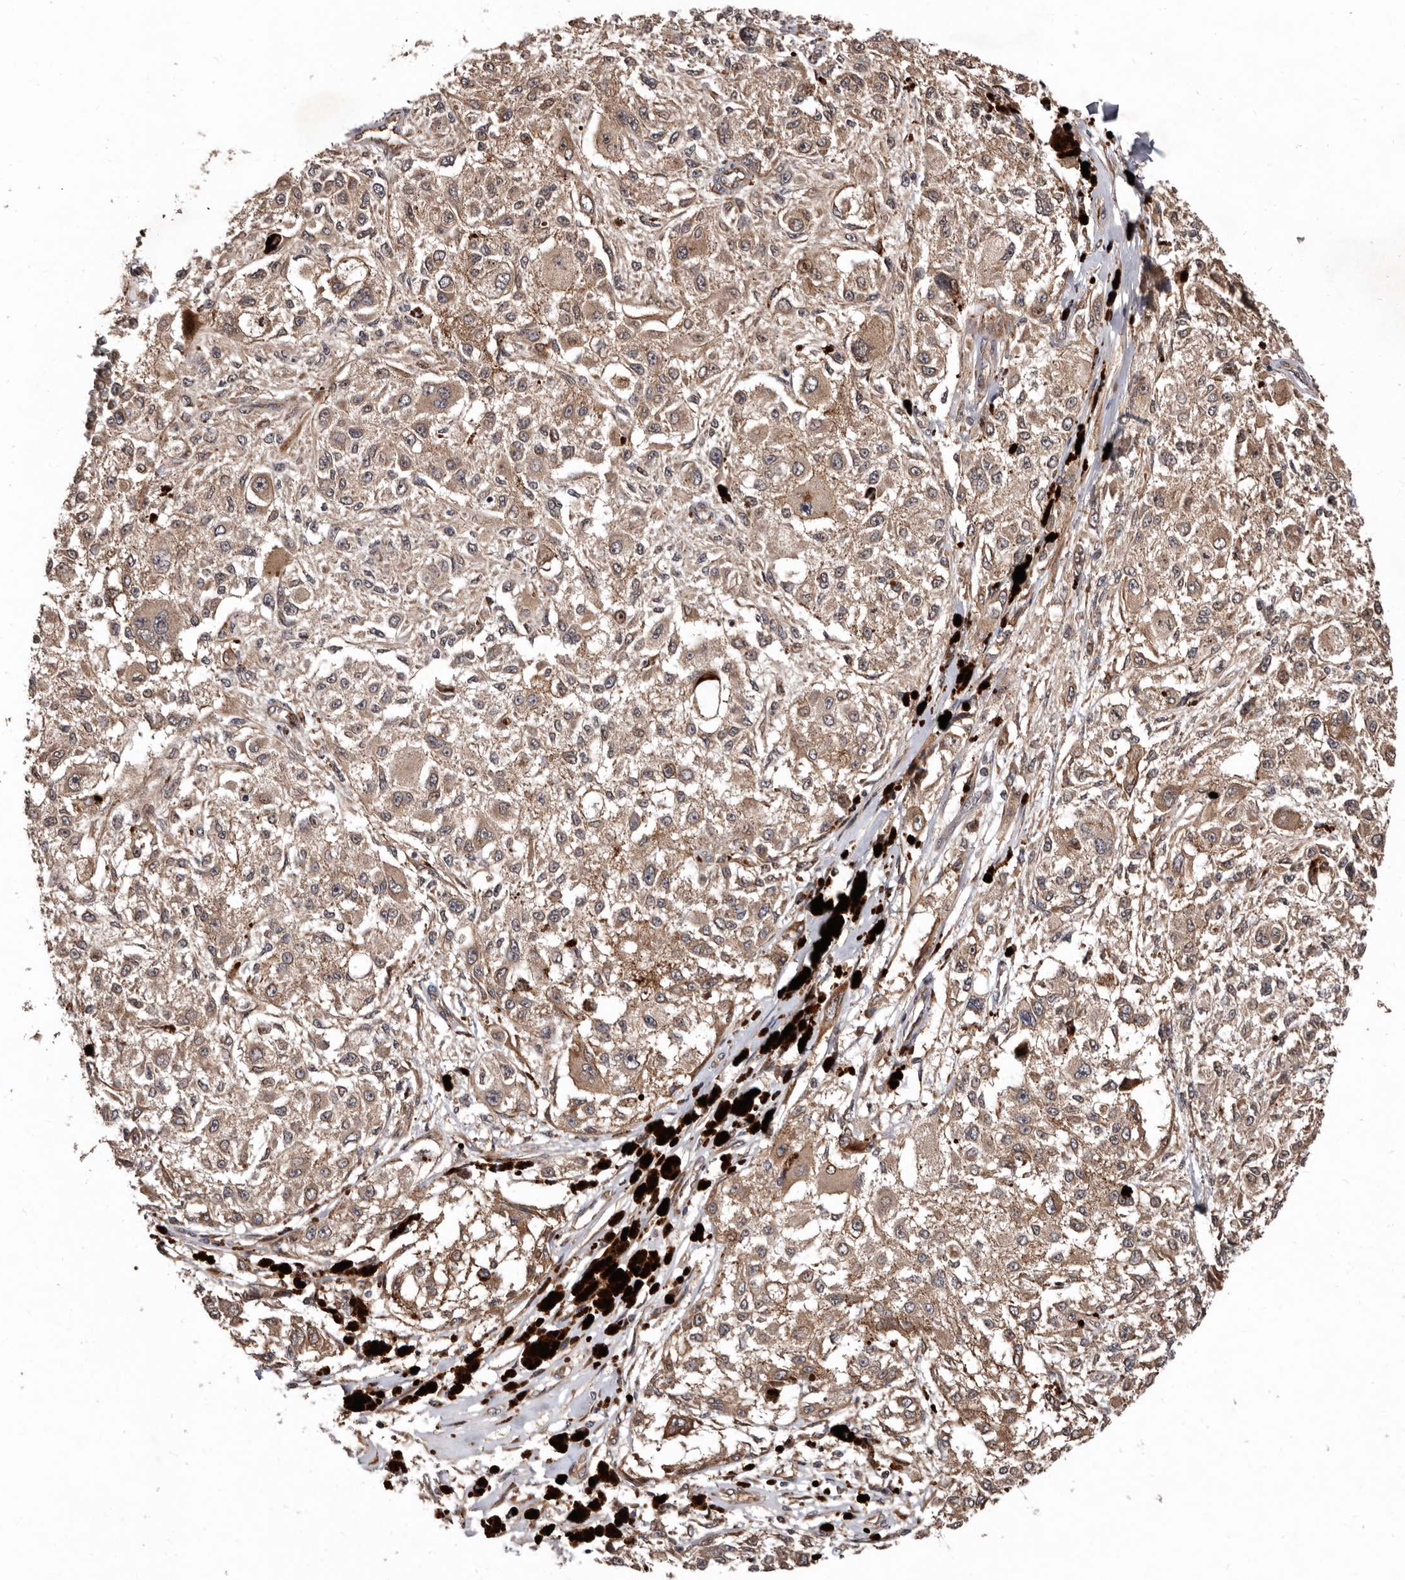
{"staining": {"intensity": "weak", "quantity": ">75%", "location": "cytoplasmic/membranous"}, "tissue": "melanoma", "cell_type": "Tumor cells", "image_type": "cancer", "snomed": [{"axis": "morphology", "description": "Necrosis, NOS"}, {"axis": "morphology", "description": "Malignant melanoma, NOS"}, {"axis": "topography", "description": "Skin"}], "caption": "Brown immunohistochemical staining in malignant melanoma reveals weak cytoplasmic/membranous positivity in approximately >75% of tumor cells.", "gene": "WEE2", "patient": {"sex": "female", "age": 87}}